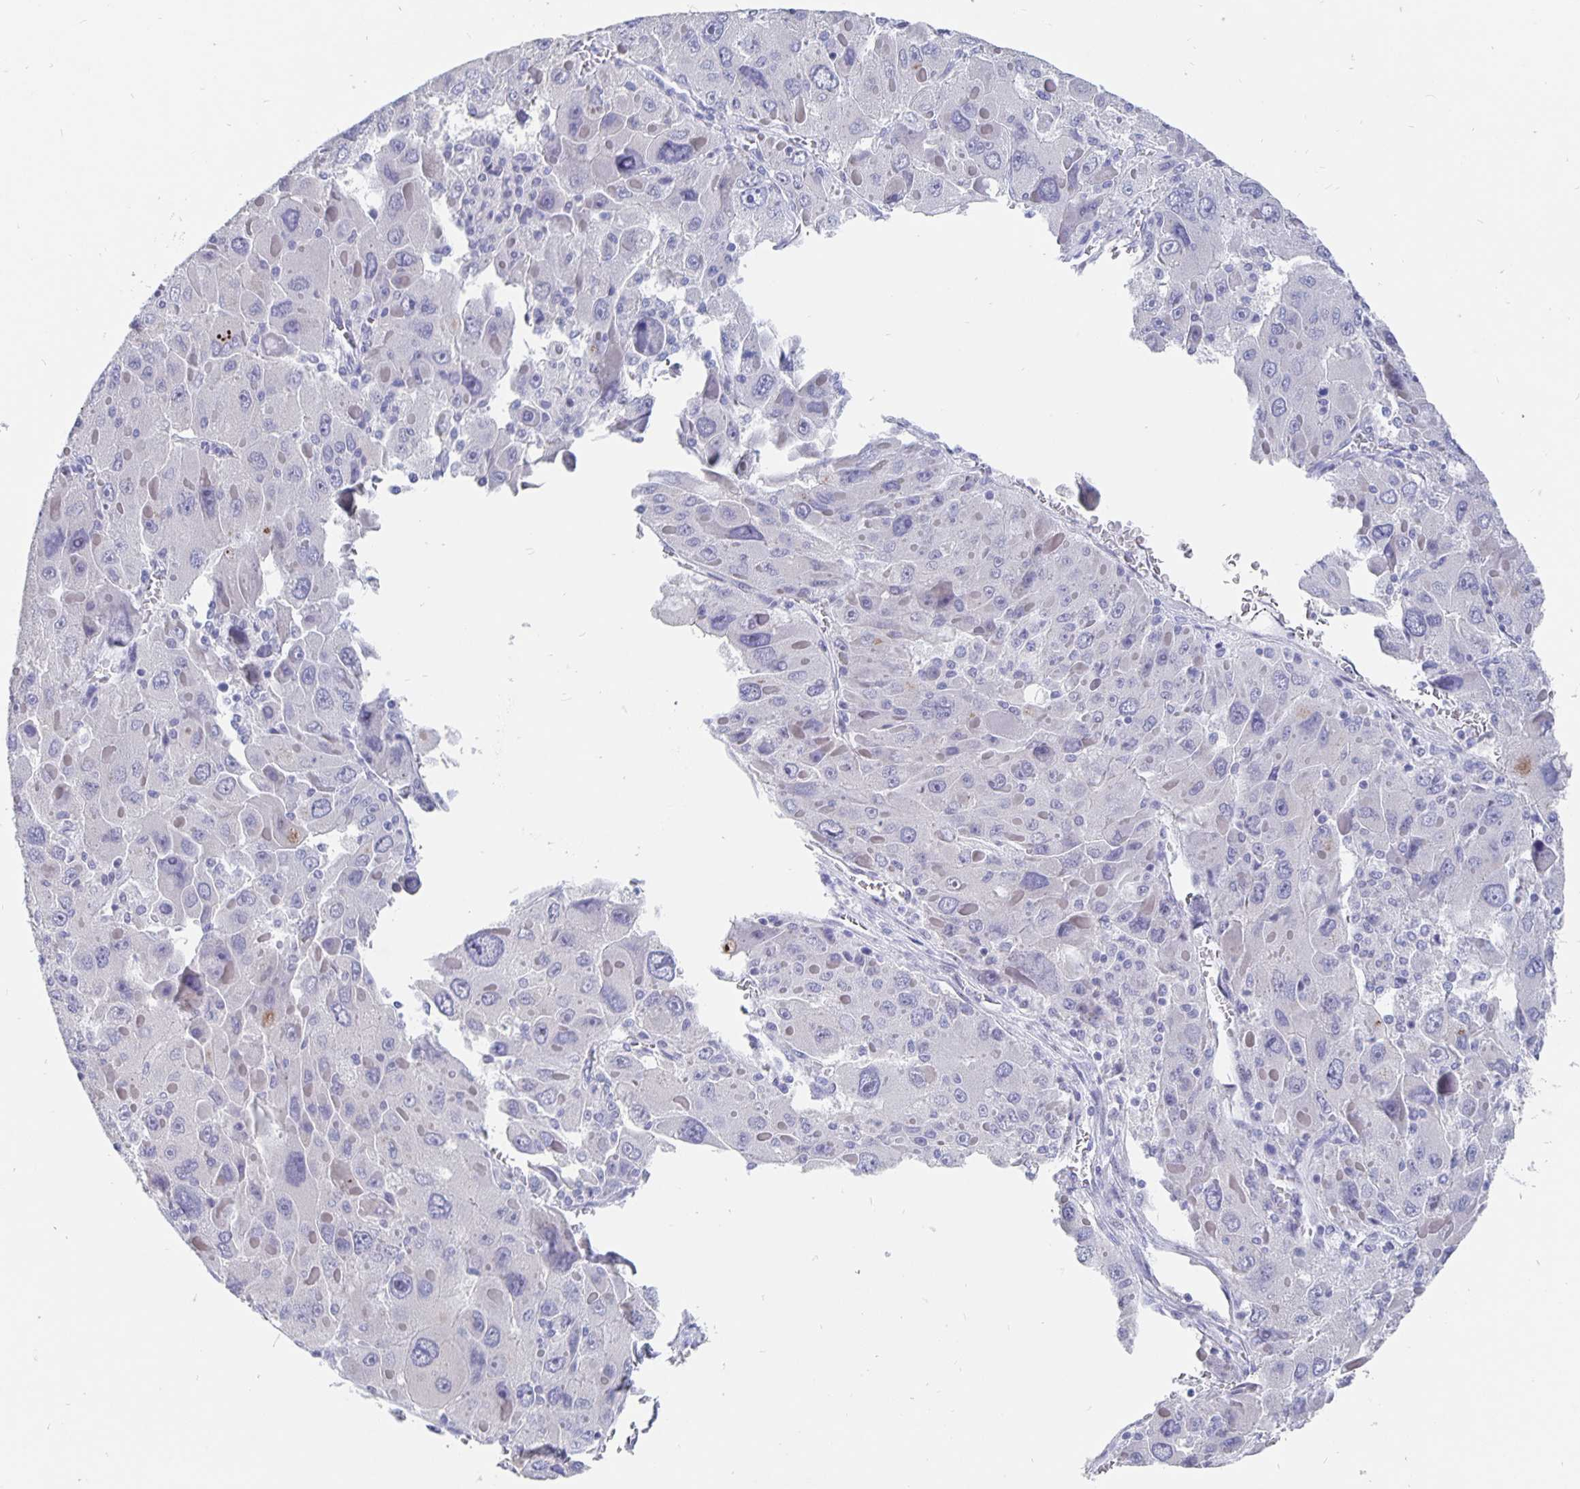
{"staining": {"intensity": "negative", "quantity": "none", "location": "none"}, "tissue": "liver cancer", "cell_type": "Tumor cells", "image_type": "cancer", "snomed": [{"axis": "morphology", "description": "Carcinoma, Hepatocellular, NOS"}, {"axis": "topography", "description": "Liver"}], "caption": "Immunohistochemistry micrograph of neoplastic tissue: liver cancer stained with DAB reveals no significant protein staining in tumor cells.", "gene": "SMOC1", "patient": {"sex": "female", "age": 41}}